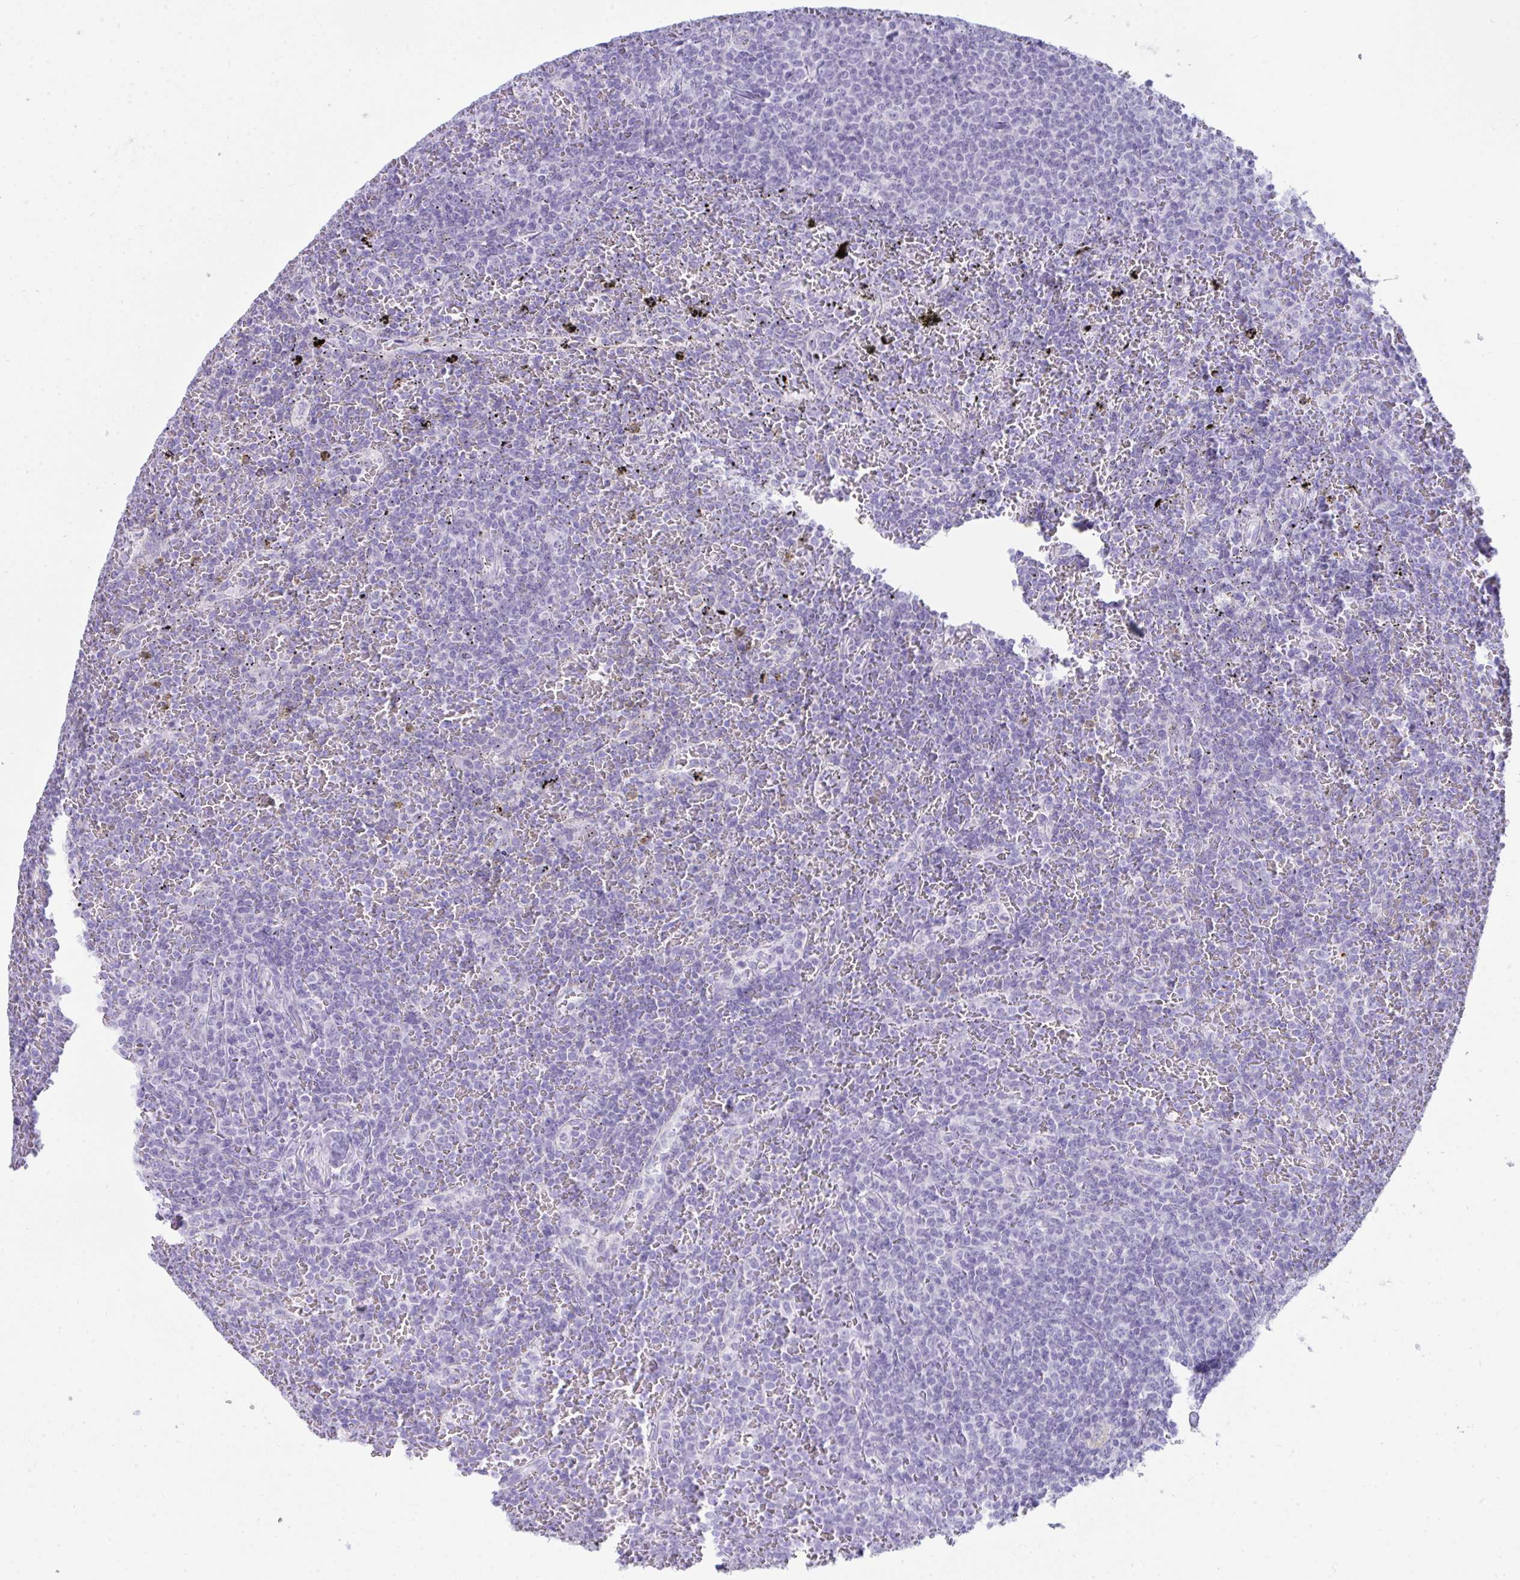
{"staining": {"intensity": "negative", "quantity": "none", "location": "none"}, "tissue": "lymphoma", "cell_type": "Tumor cells", "image_type": "cancer", "snomed": [{"axis": "morphology", "description": "Malignant lymphoma, non-Hodgkin's type, Low grade"}, {"axis": "topography", "description": "Spleen"}], "caption": "The image displays no staining of tumor cells in lymphoma. The staining was performed using DAB (3,3'-diaminobenzidine) to visualize the protein expression in brown, while the nuclei were stained in blue with hematoxylin (Magnification: 20x).", "gene": "GLB1L2", "patient": {"sex": "female", "age": 77}}